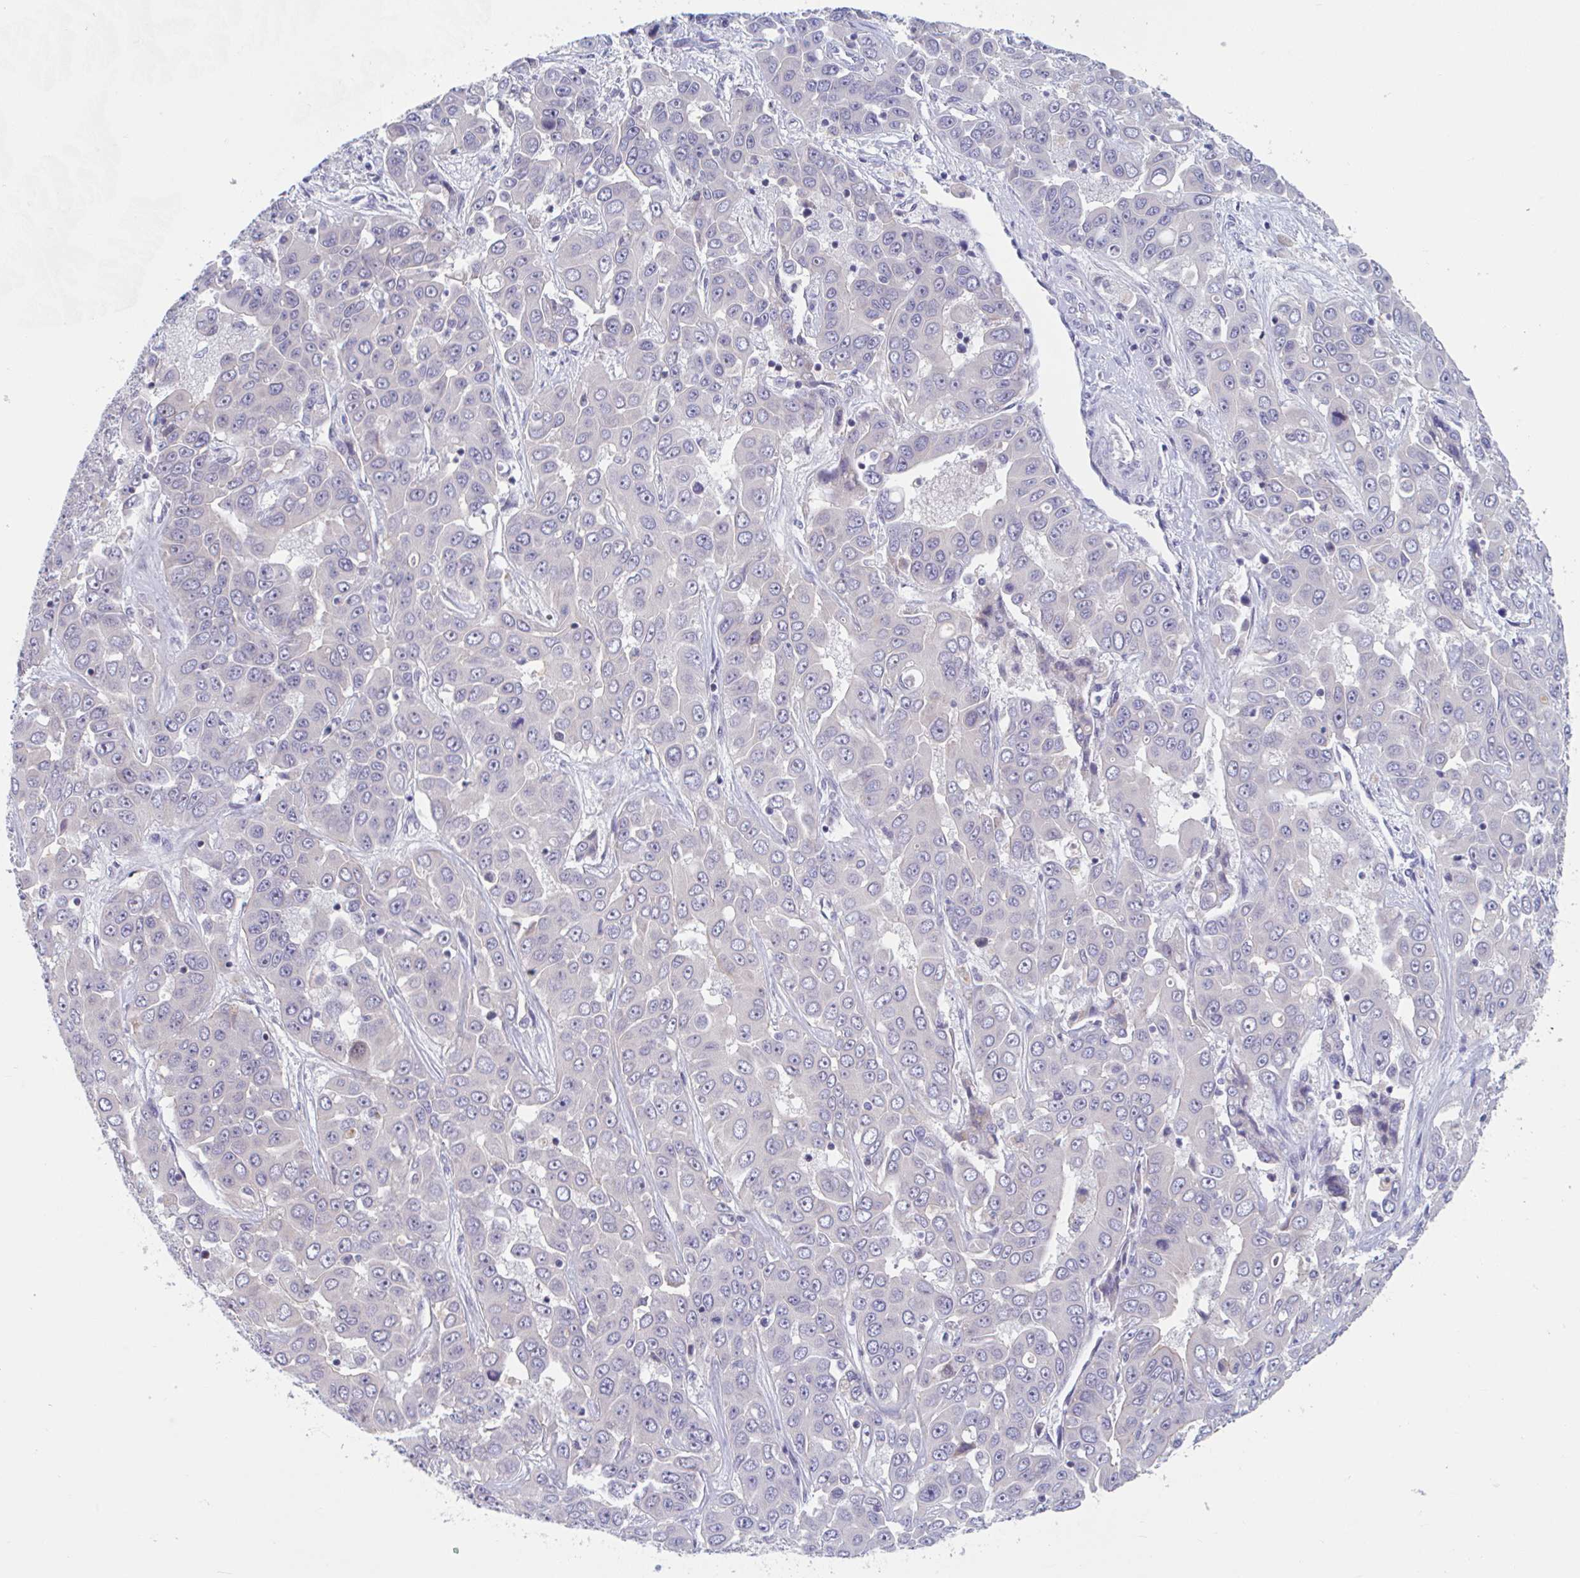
{"staining": {"intensity": "negative", "quantity": "none", "location": "none"}, "tissue": "liver cancer", "cell_type": "Tumor cells", "image_type": "cancer", "snomed": [{"axis": "morphology", "description": "Cholangiocarcinoma"}, {"axis": "topography", "description": "Liver"}], "caption": "Micrograph shows no significant protein staining in tumor cells of liver cancer.", "gene": "UNKL", "patient": {"sex": "female", "age": 52}}